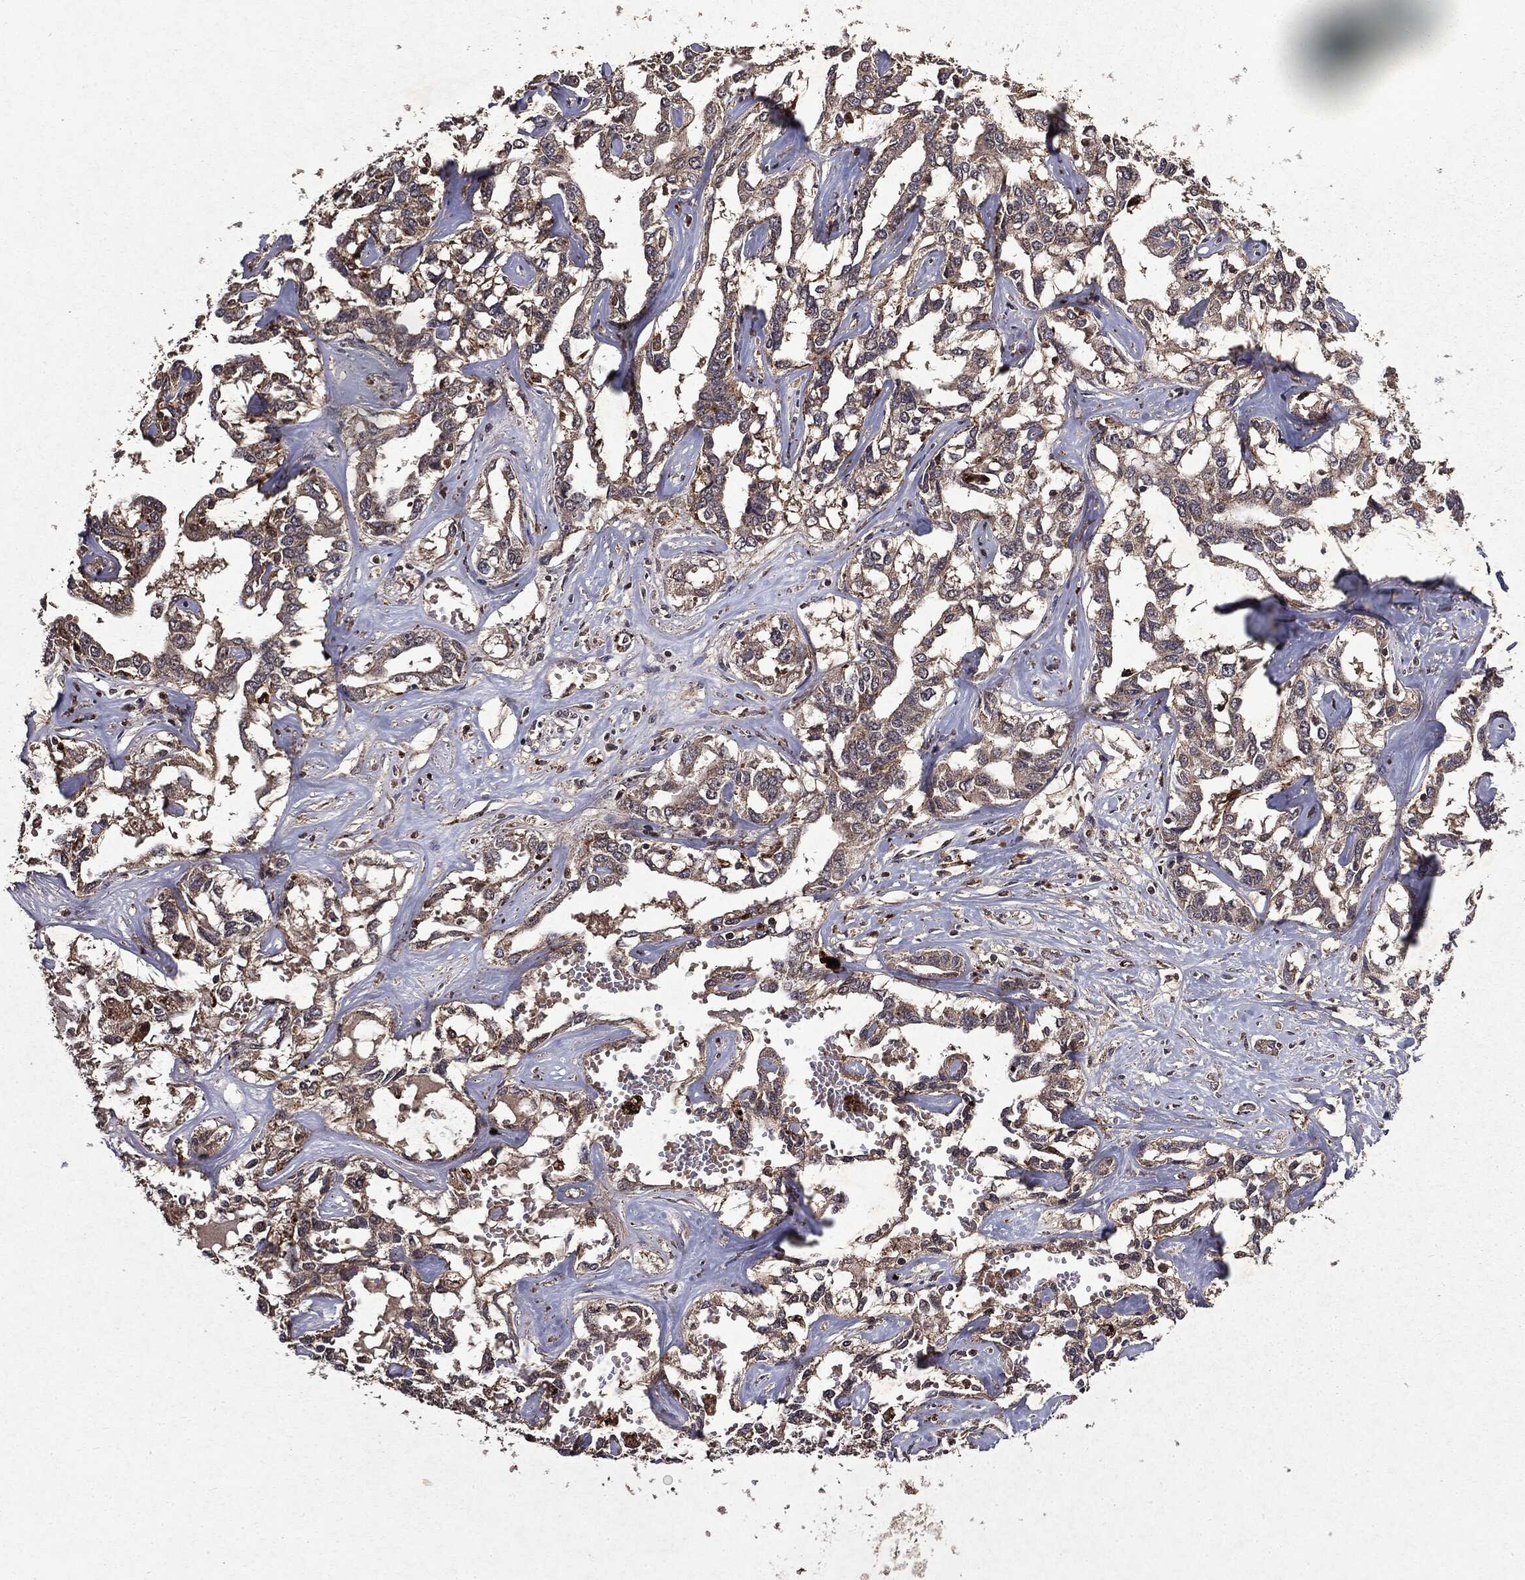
{"staining": {"intensity": "weak", "quantity": "<25%", "location": "cytoplasmic/membranous"}, "tissue": "liver cancer", "cell_type": "Tumor cells", "image_type": "cancer", "snomed": [{"axis": "morphology", "description": "Cholangiocarcinoma"}, {"axis": "topography", "description": "Liver"}], "caption": "DAB (3,3'-diaminobenzidine) immunohistochemical staining of liver cholangiocarcinoma demonstrates no significant expression in tumor cells.", "gene": "MTOR", "patient": {"sex": "male", "age": 59}}